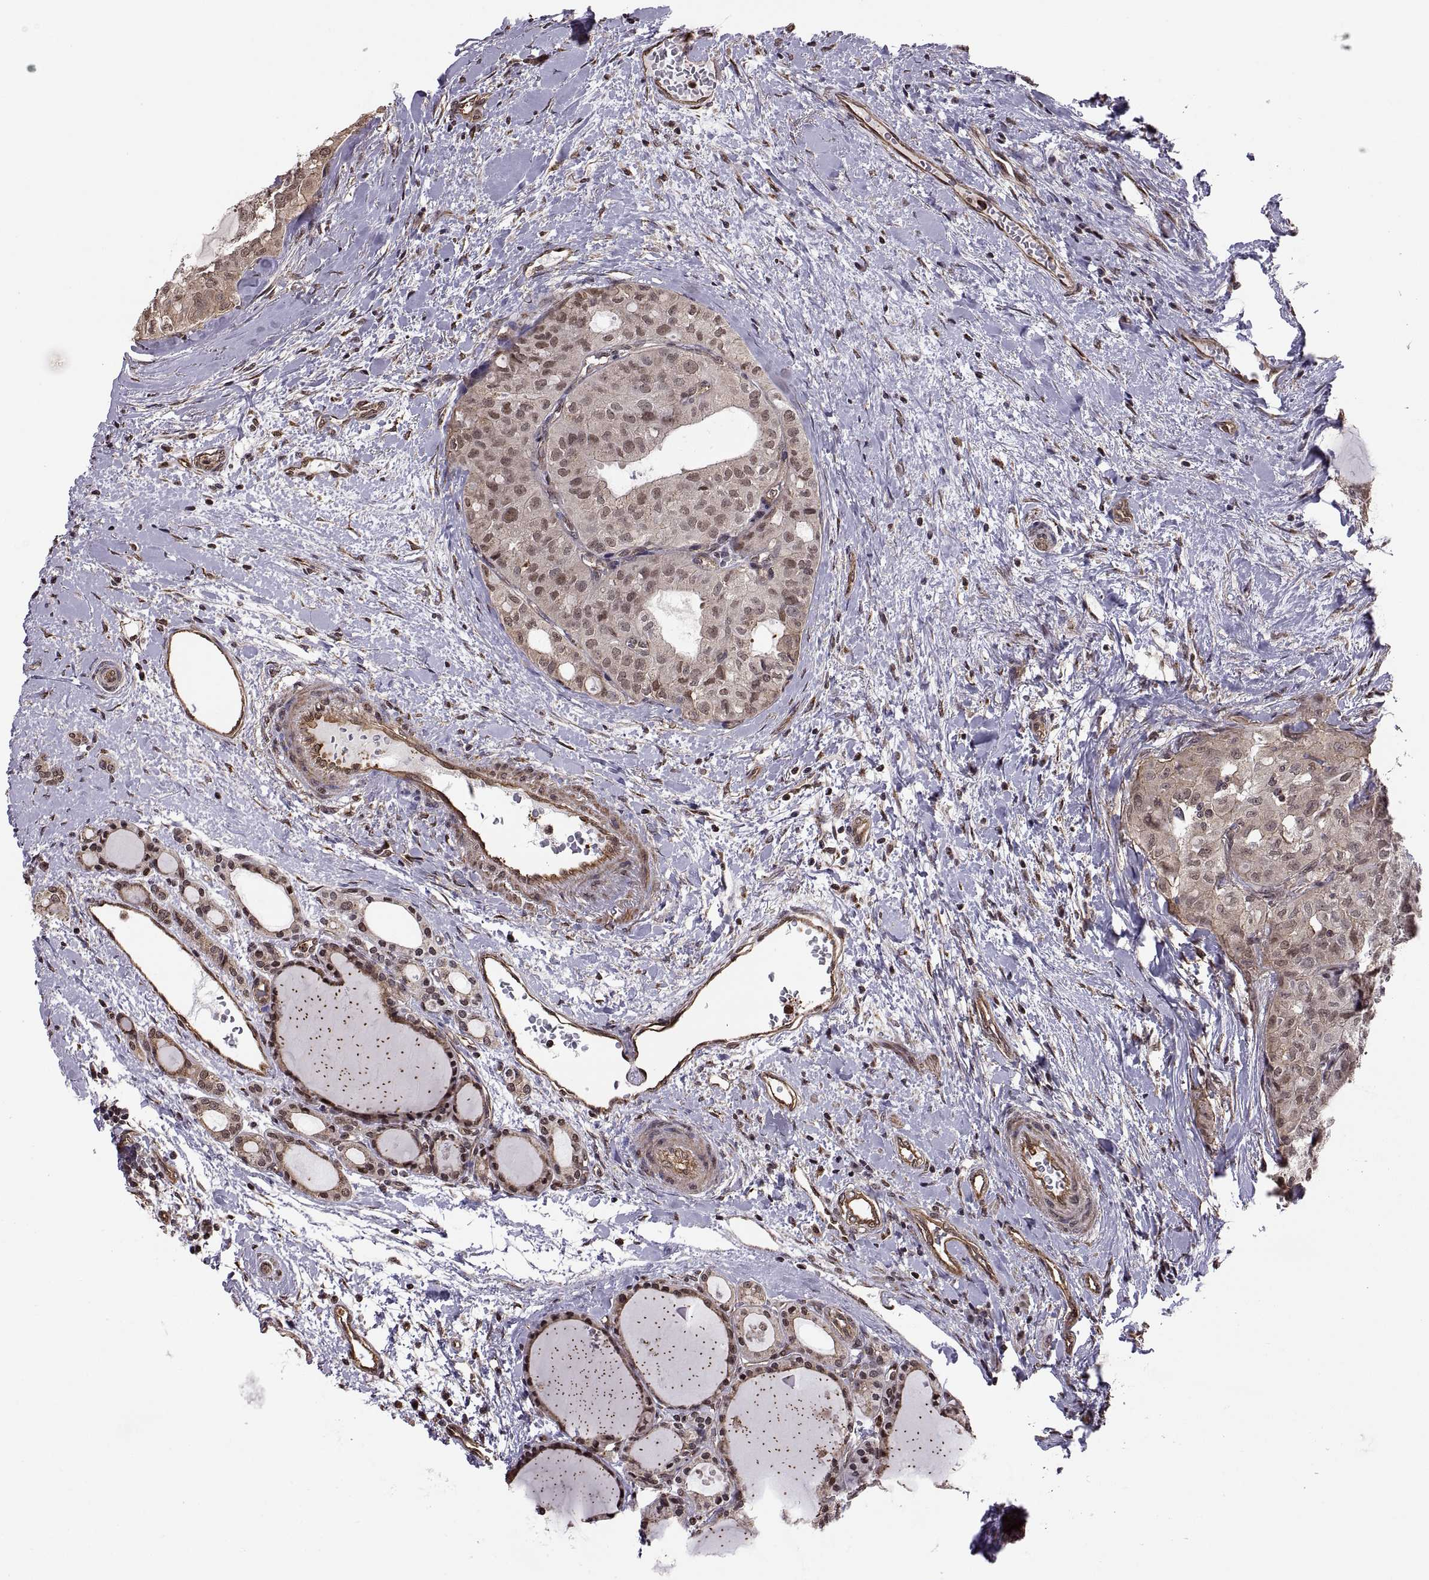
{"staining": {"intensity": "weak", "quantity": "<25%", "location": "nuclear"}, "tissue": "thyroid cancer", "cell_type": "Tumor cells", "image_type": "cancer", "snomed": [{"axis": "morphology", "description": "Follicular adenoma carcinoma, NOS"}, {"axis": "topography", "description": "Thyroid gland"}], "caption": "This image is of thyroid cancer (follicular adenoma carcinoma) stained with IHC to label a protein in brown with the nuclei are counter-stained blue. There is no positivity in tumor cells.", "gene": "ARRB1", "patient": {"sex": "male", "age": 75}}